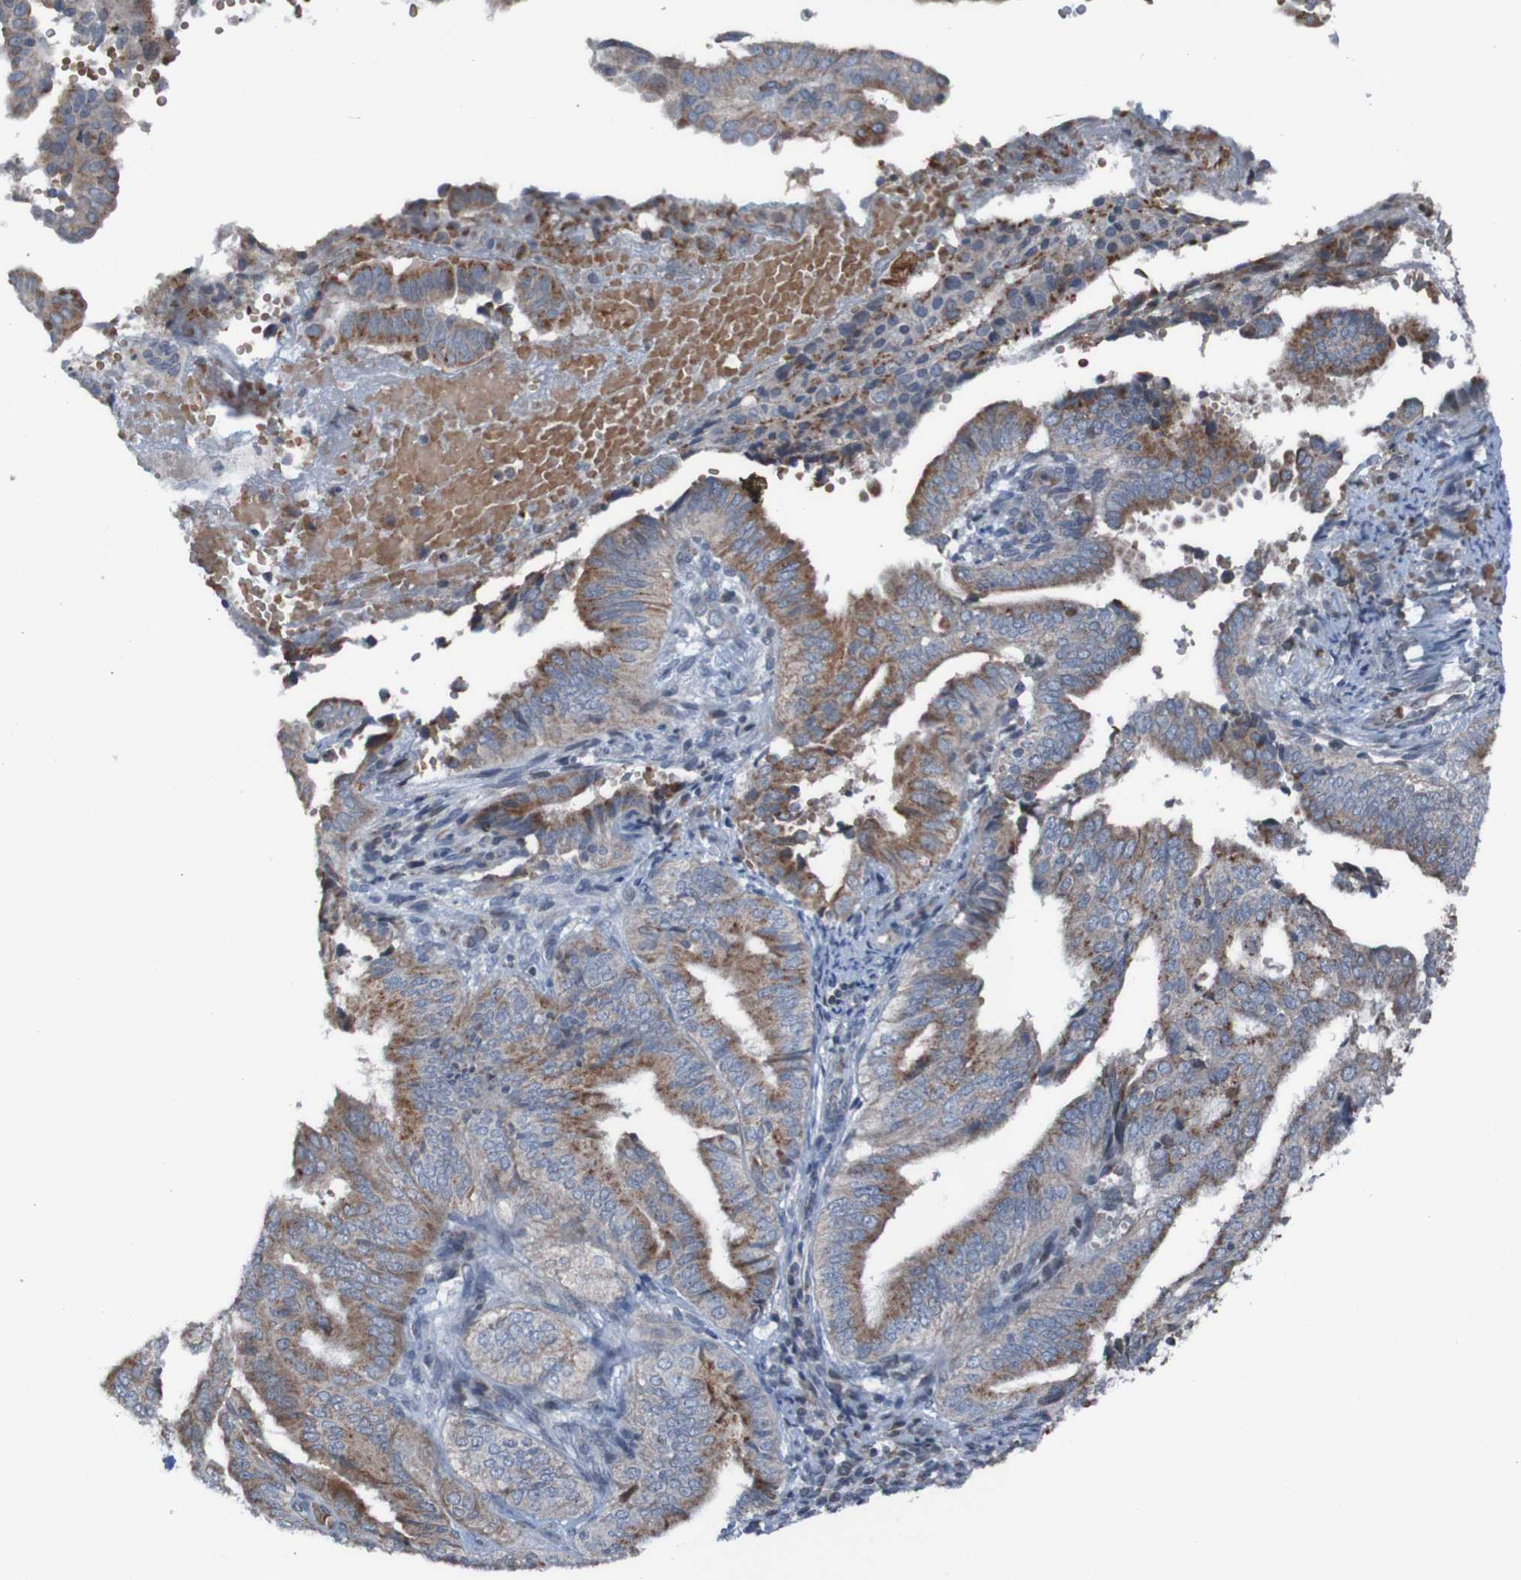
{"staining": {"intensity": "moderate", "quantity": "25%-75%", "location": "cytoplasmic/membranous"}, "tissue": "endometrial cancer", "cell_type": "Tumor cells", "image_type": "cancer", "snomed": [{"axis": "morphology", "description": "Adenocarcinoma, NOS"}, {"axis": "topography", "description": "Endometrium"}], "caption": "The photomicrograph reveals a brown stain indicating the presence of a protein in the cytoplasmic/membranous of tumor cells in endometrial cancer.", "gene": "UNG", "patient": {"sex": "female", "age": 58}}